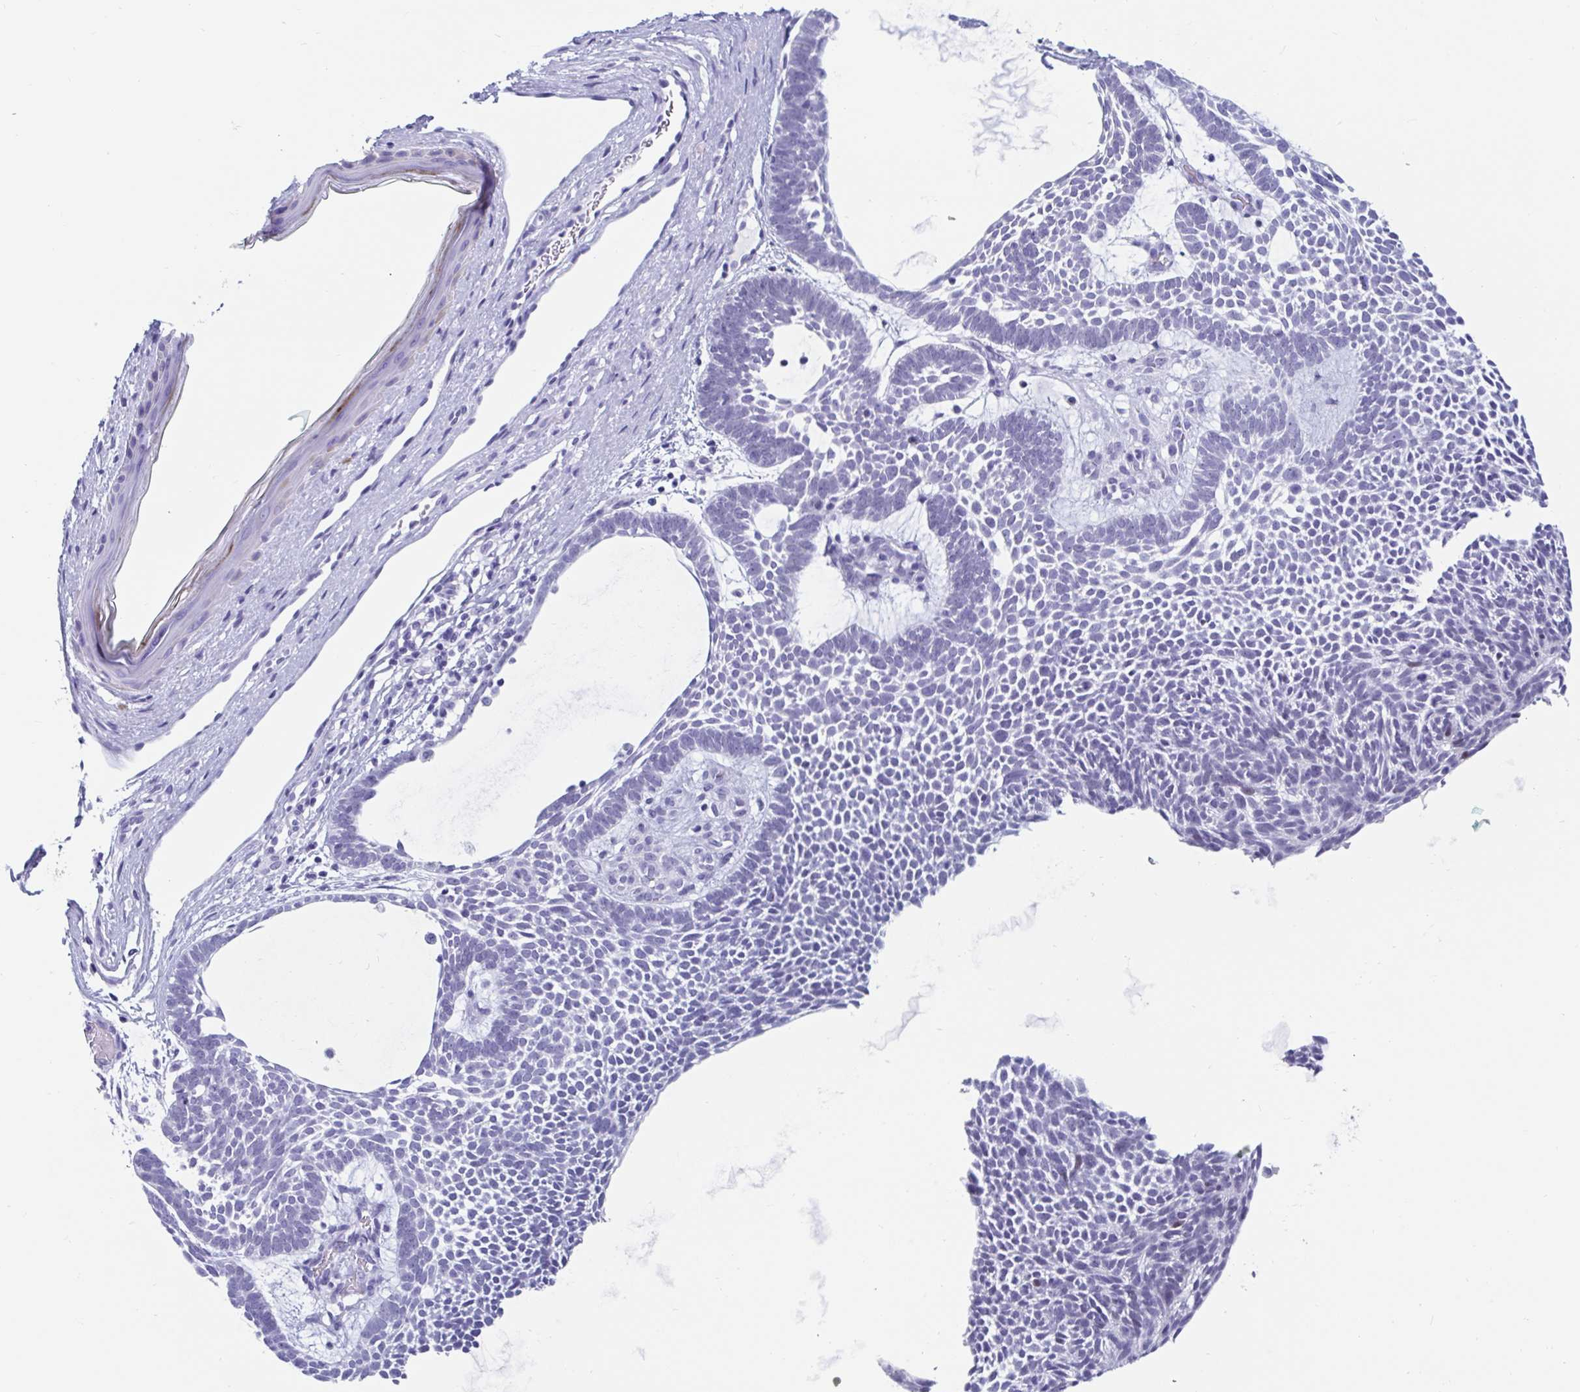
{"staining": {"intensity": "negative", "quantity": "none", "location": "none"}, "tissue": "skin cancer", "cell_type": "Tumor cells", "image_type": "cancer", "snomed": [{"axis": "morphology", "description": "Basal cell carcinoma"}, {"axis": "topography", "description": "Skin"}, {"axis": "topography", "description": "Skin of face"}], "caption": "An IHC photomicrograph of basal cell carcinoma (skin) is shown. There is no staining in tumor cells of basal cell carcinoma (skin).", "gene": "GKN2", "patient": {"sex": "male", "age": 83}}